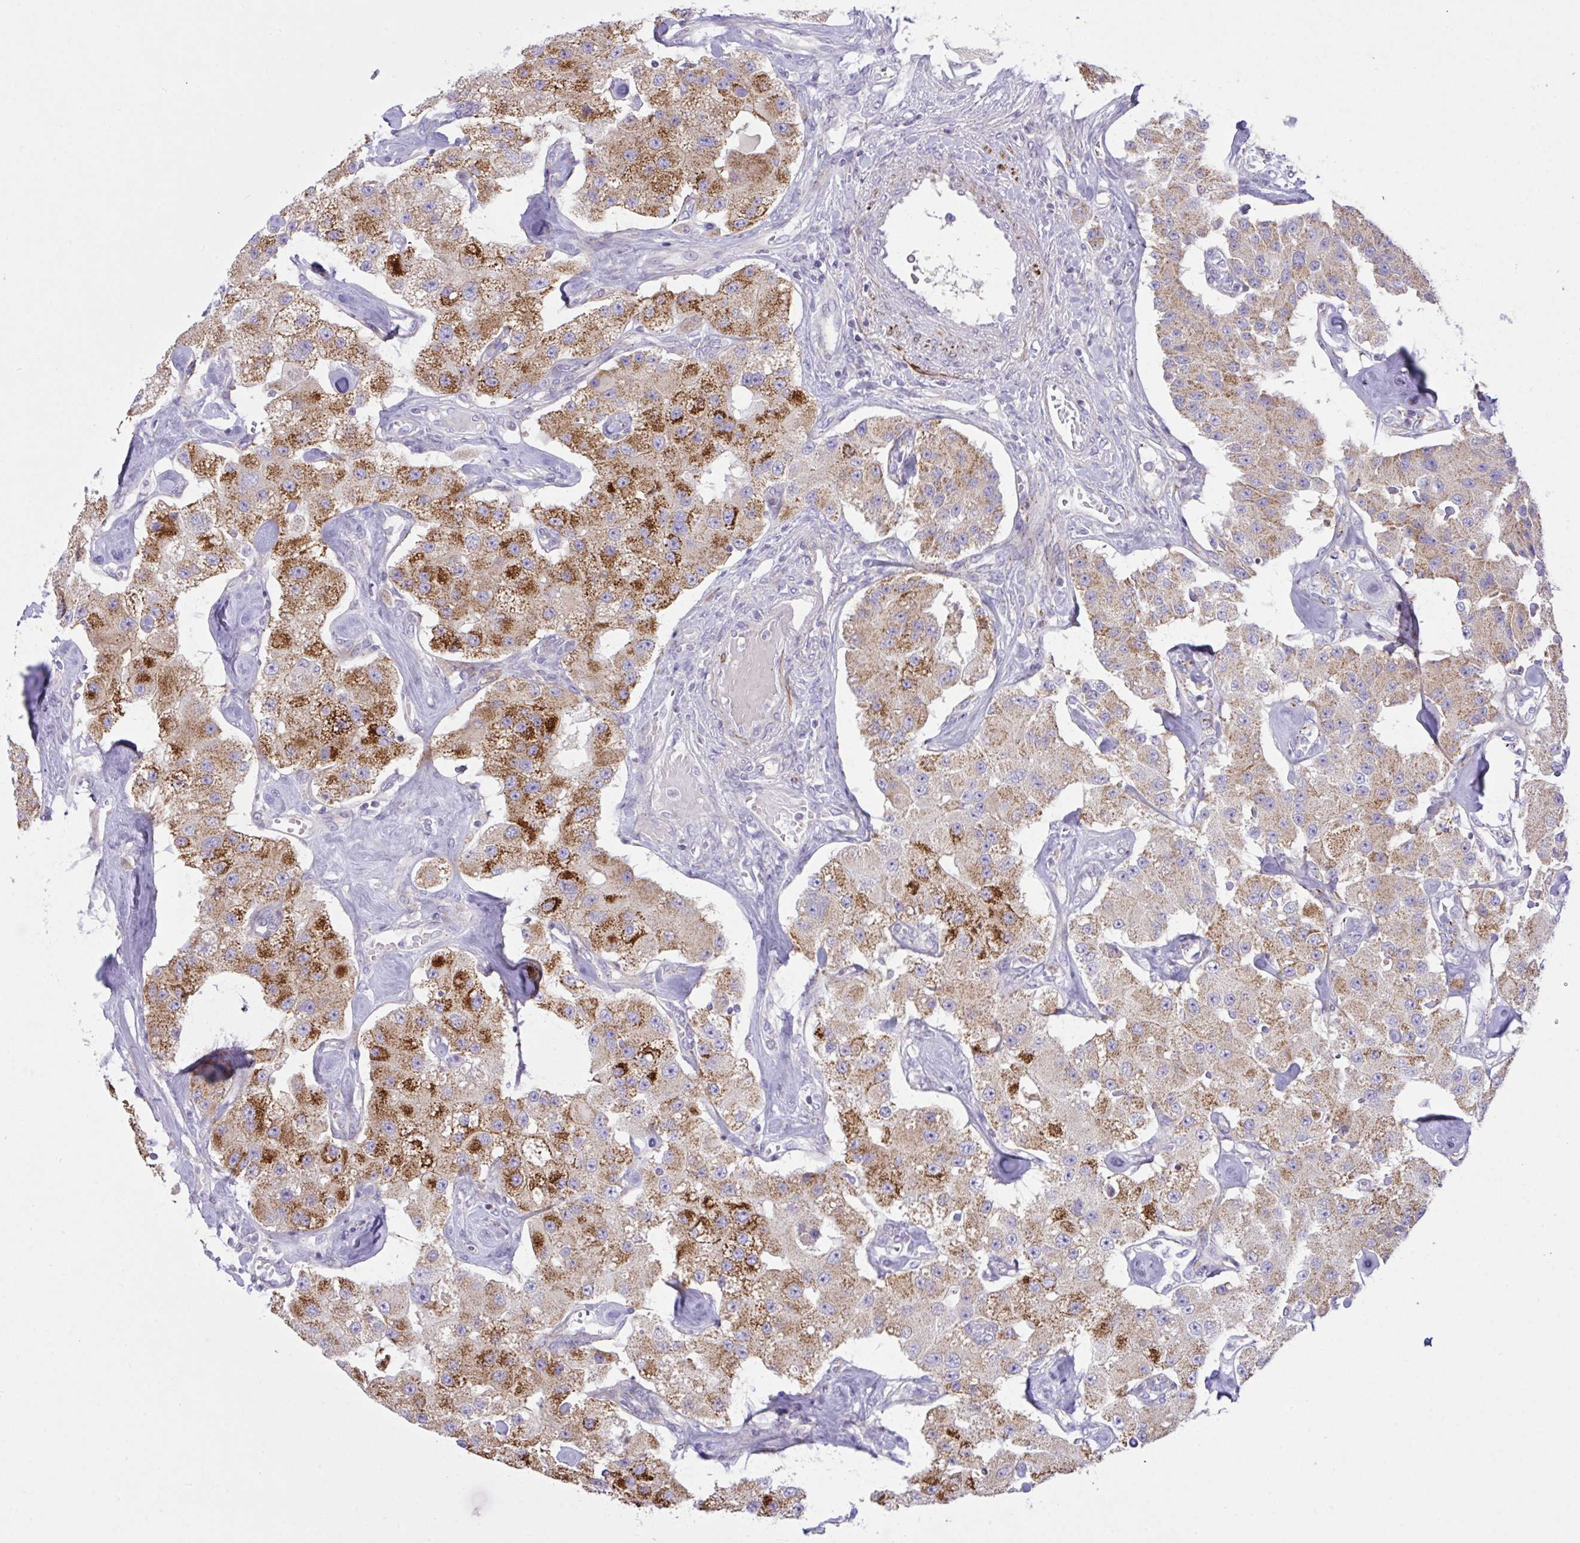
{"staining": {"intensity": "strong", "quantity": "25%-75%", "location": "cytoplasmic/membranous"}, "tissue": "carcinoid", "cell_type": "Tumor cells", "image_type": "cancer", "snomed": [{"axis": "morphology", "description": "Carcinoid, malignant, NOS"}, {"axis": "topography", "description": "Pancreas"}], "caption": "Human carcinoid (malignant) stained with a protein marker reveals strong staining in tumor cells.", "gene": "CHDH", "patient": {"sex": "male", "age": 41}}